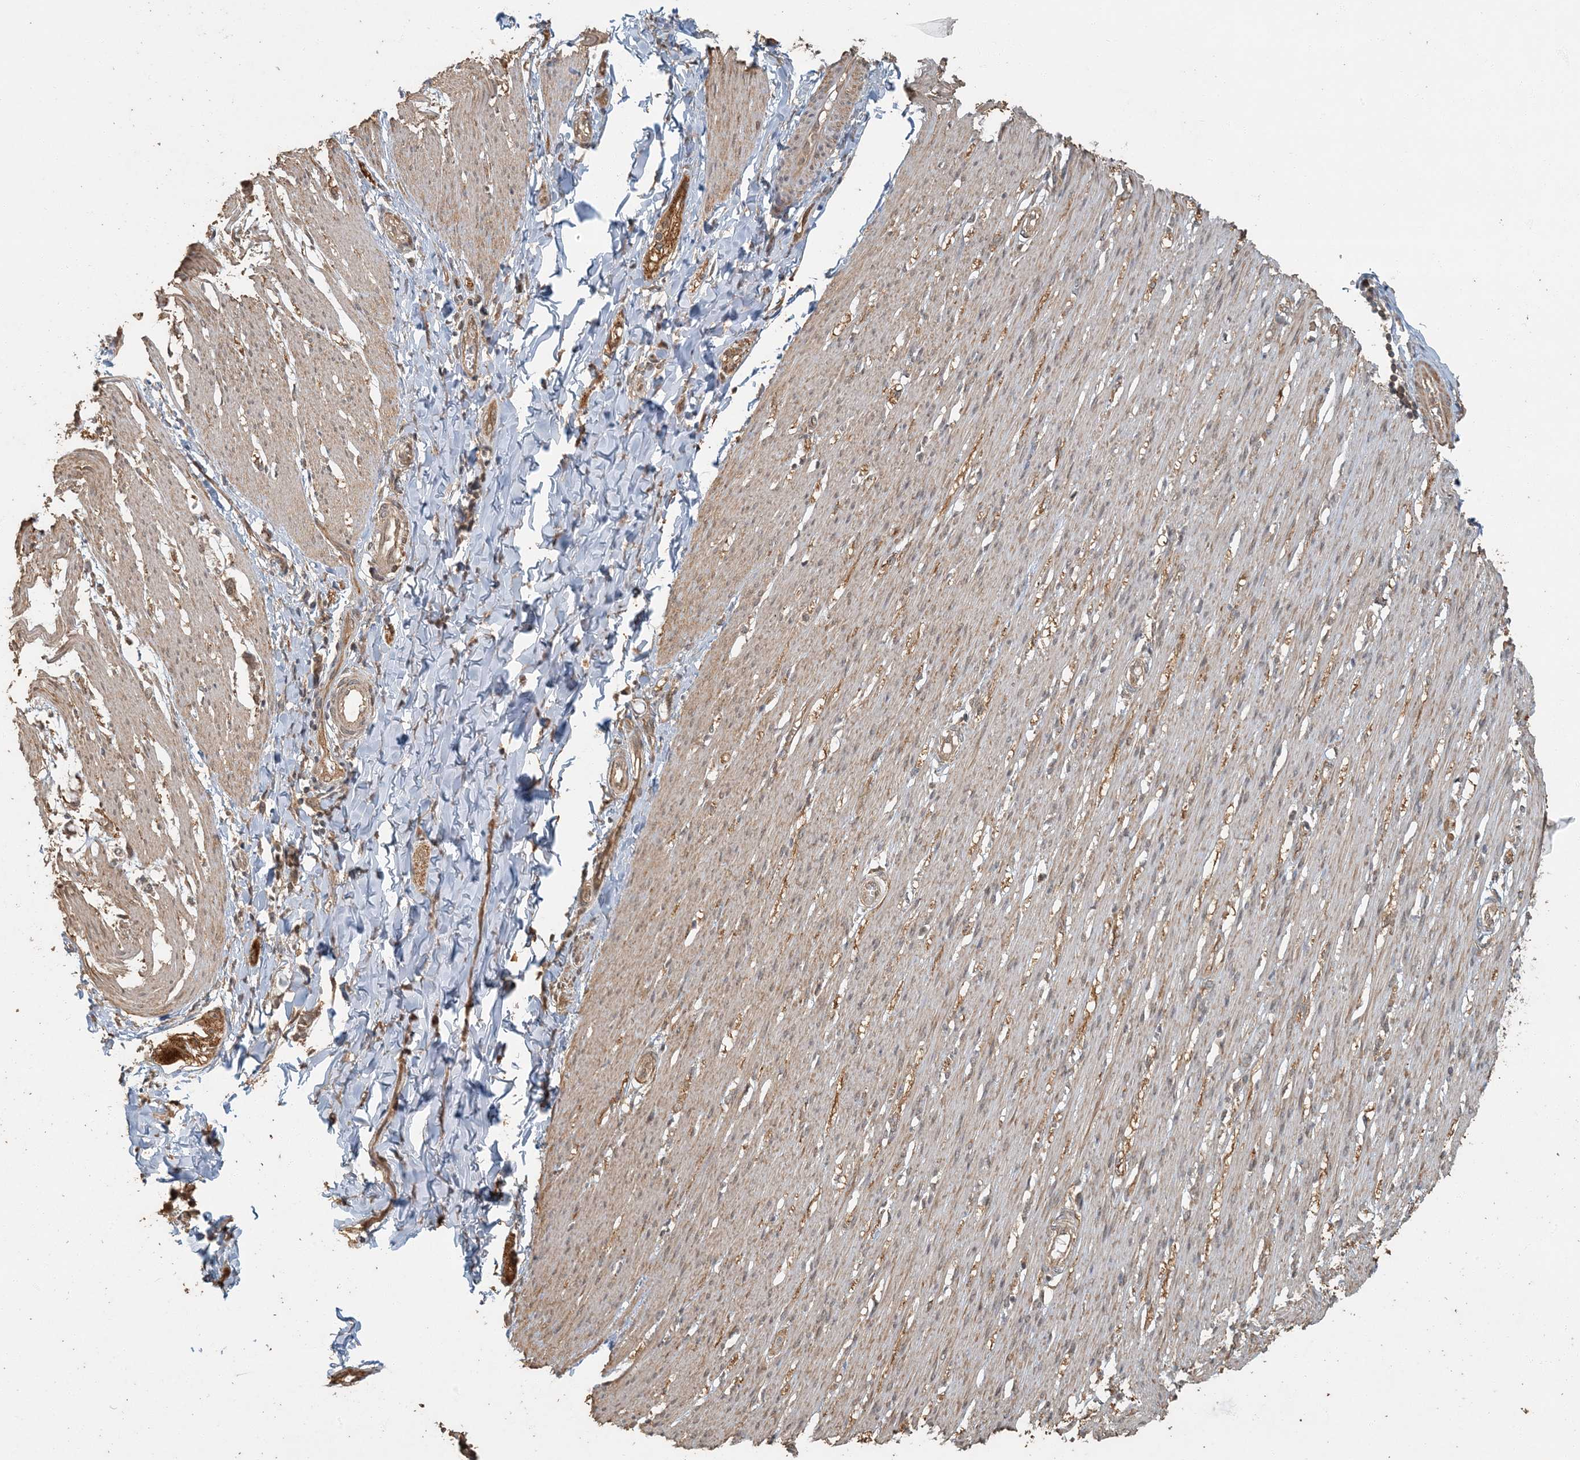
{"staining": {"intensity": "moderate", "quantity": ">75%", "location": "cytoplasmic/membranous"}, "tissue": "smooth muscle", "cell_type": "Smooth muscle cells", "image_type": "normal", "snomed": [{"axis": "morphology", "description": "Normal tissue, NOS"}, {"axis": "morphology", "description": "Adenocarcinoma, NOS"}, {"axis": "topography", "description": "Colon"}, {"axis": "topography", "description": "Peripheral nerve tissue"}], "caption": "High-power microscopy captured an immunohistochemistry photomicrograph of normal smooth muscle, revealing moderate cytoplasmic/membranous positivity in approximately >75% of smooth muscle cells. (DAB (3,3'-diaminobenzidine) IHC, brown staining for protein, blue staining for nuclei).", "gene": "AK9", "patient": {"sex": "male", "age": 14}}